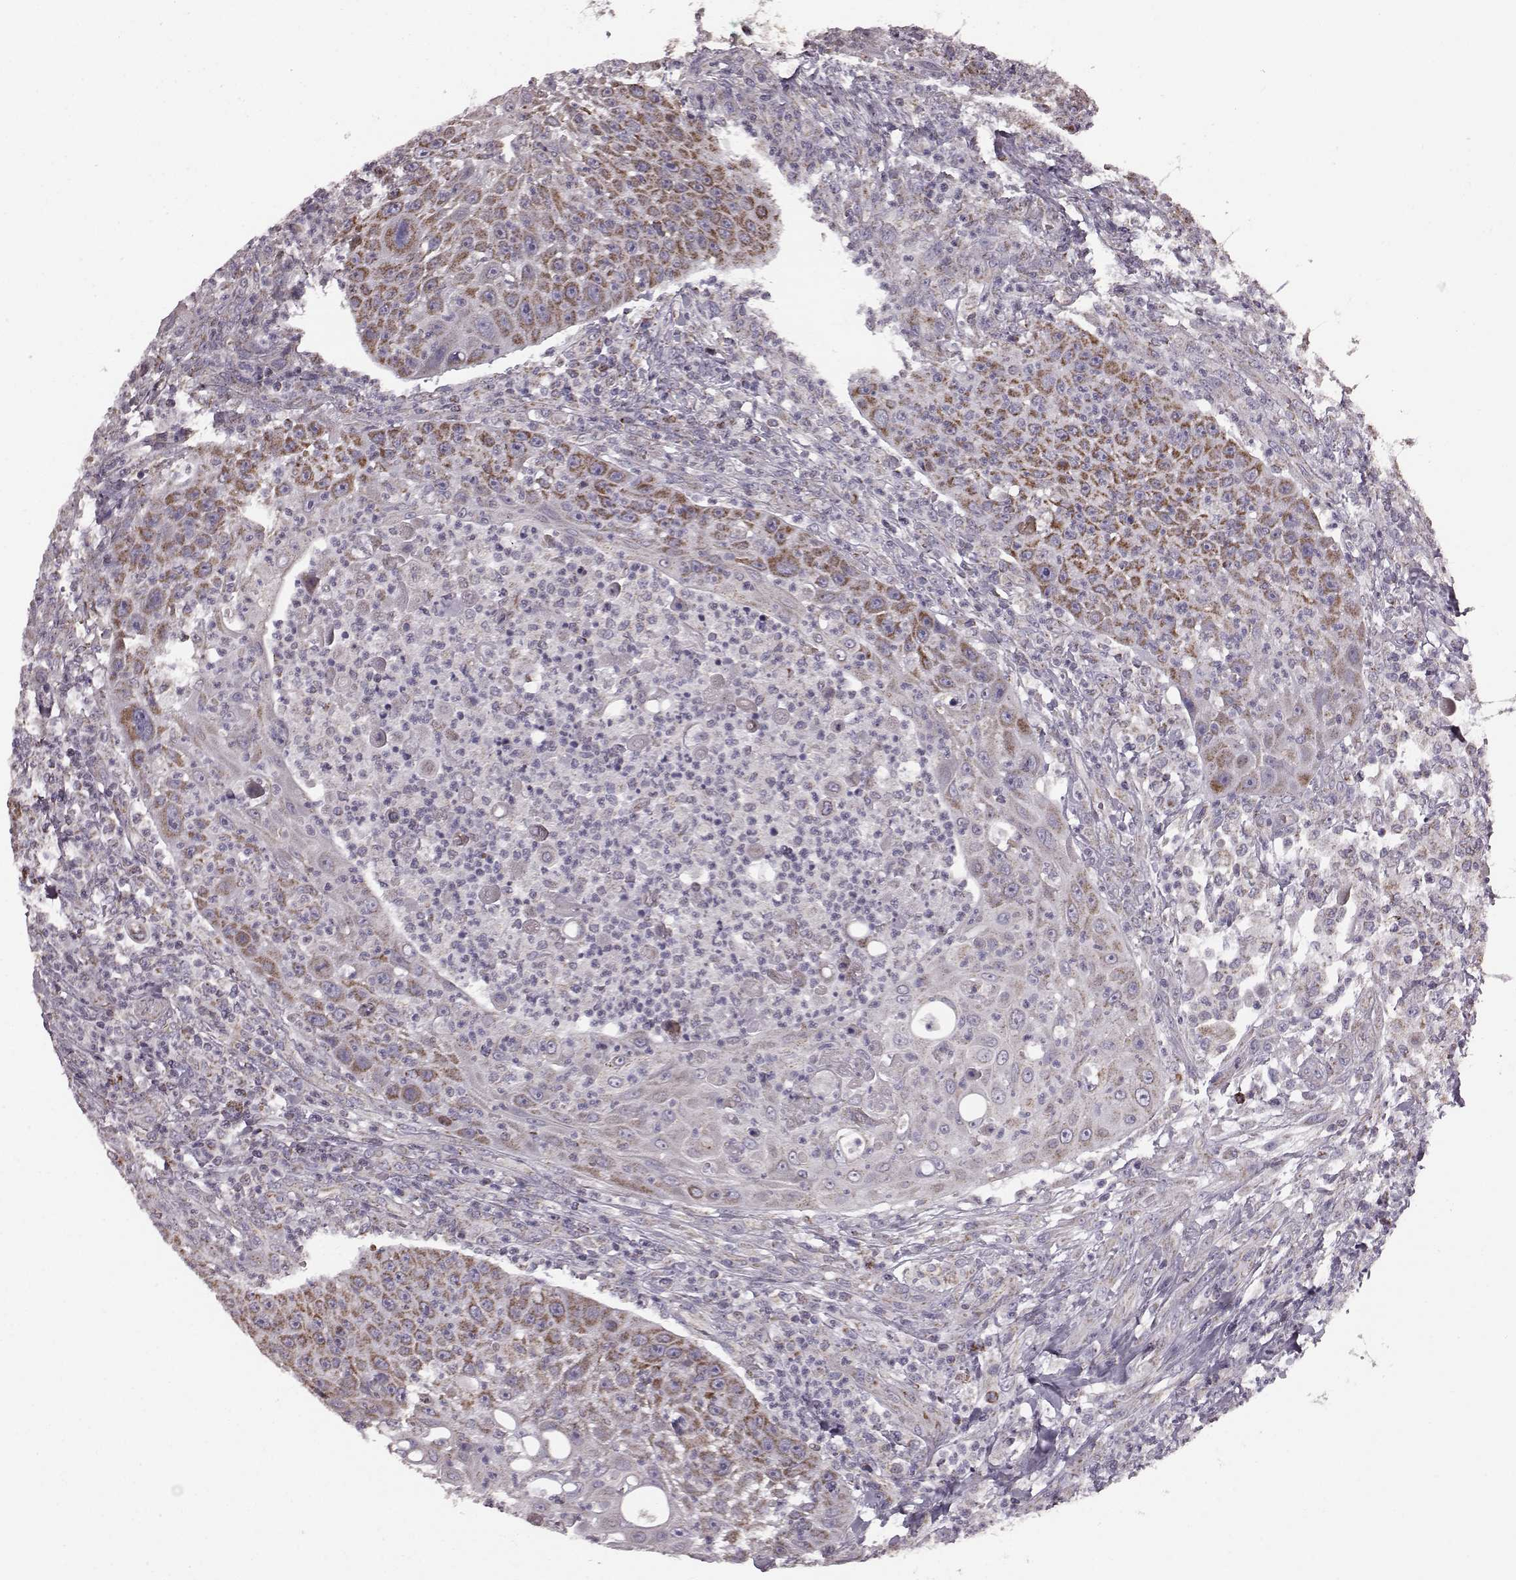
{"staining": {"intensity": "strong", "quantity": "25%-75%", "location": "cytoplasmic/membranous"}, "tissue": "head and neck cancer", "cell_type": "Tumor cells", "image_type": "cancer", "snomed": [{"axis": "morphology", "description": "Squamous cell carcinoma, NOS"}, {"axis": "topography", "description": "Head-Neck"}], "caption": "Squamous cell carcinoma (head and neck) stained with a protein marker shows strong staining in tumor cells.", "gene": "FAM8A1", "patient": {"sex": "male", "age": 69}}